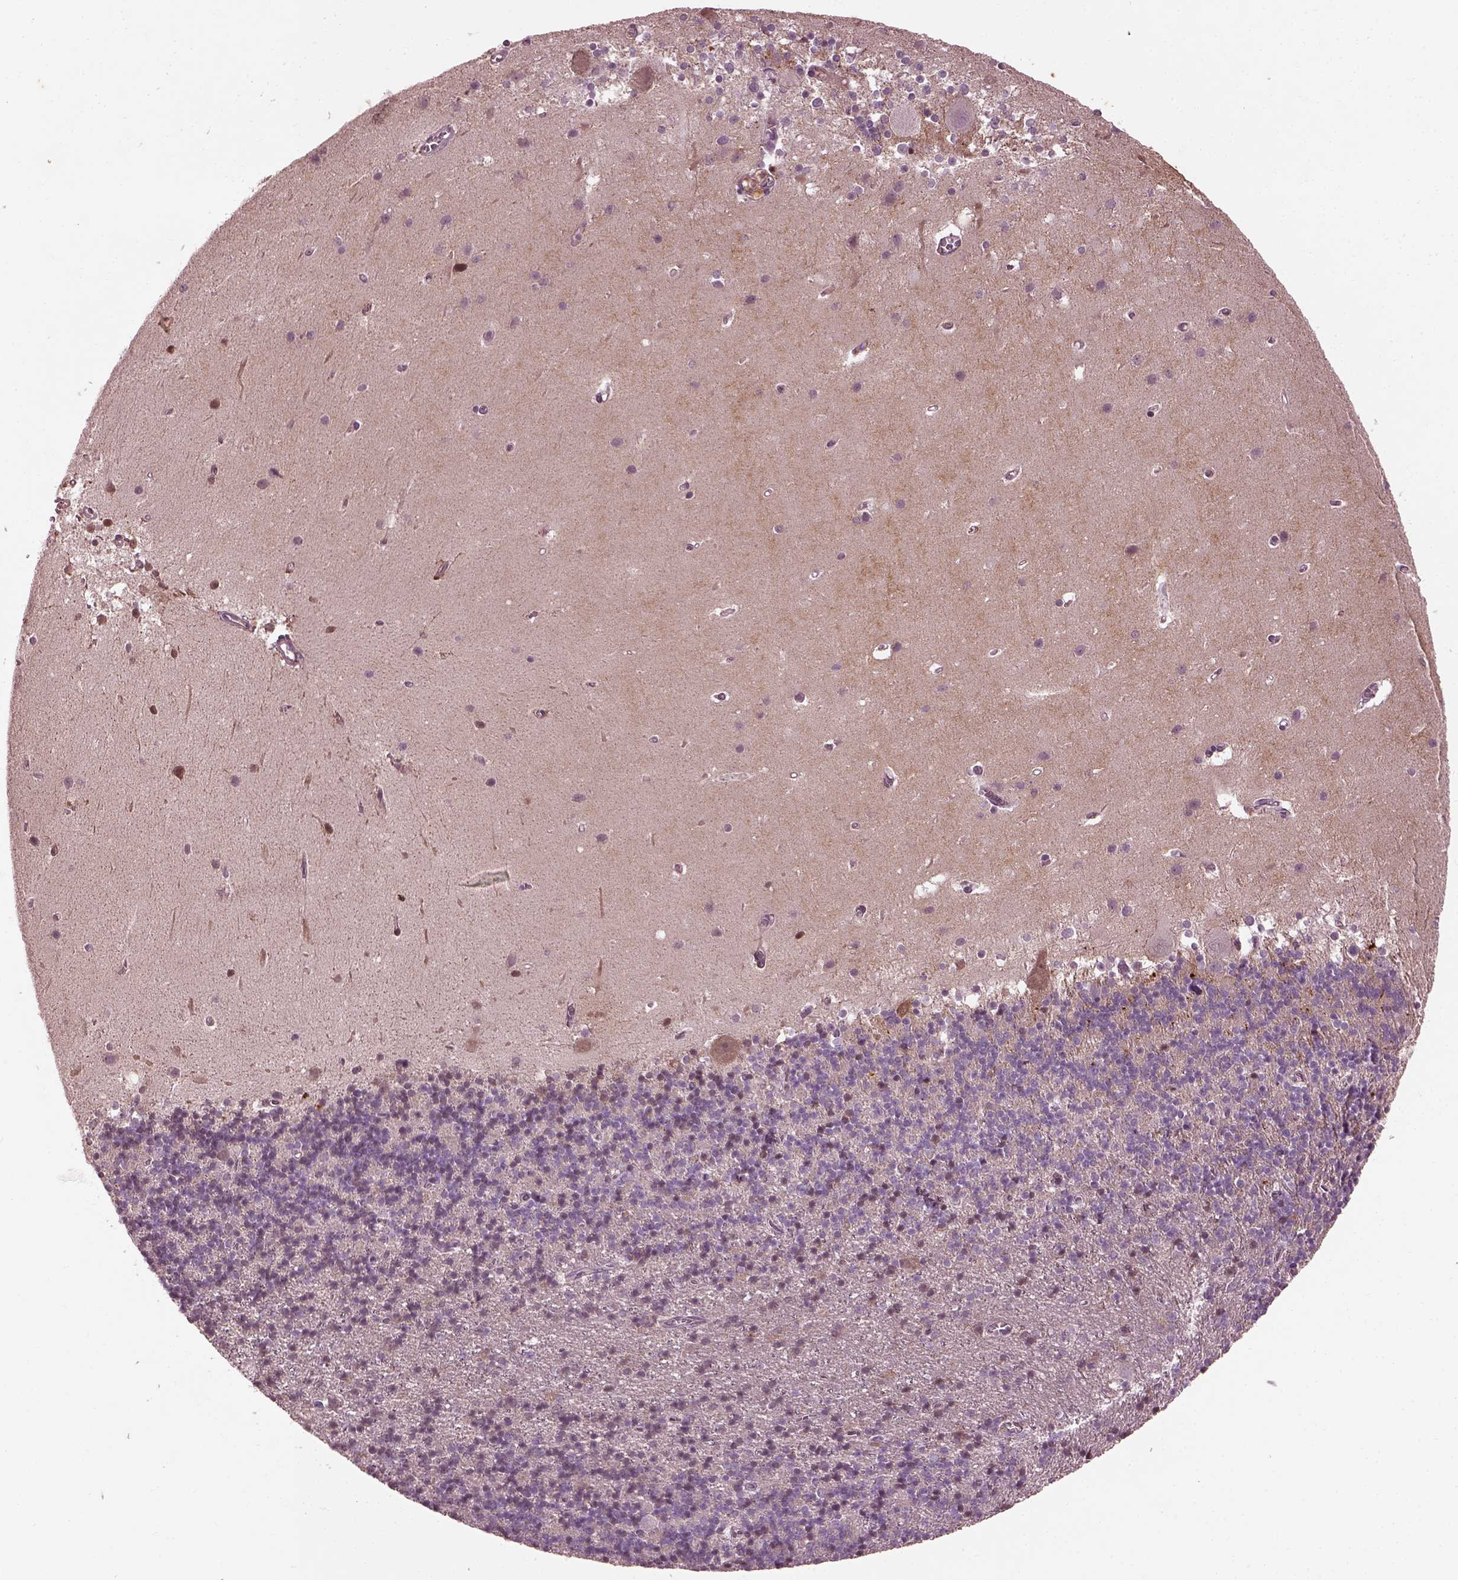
{"staining": {"intensity": "negative", "quantity": "none", "location": "none"}, "tissue": "cerebellum", "cell_type": "Cells in granular layer", "image_type": "normal", "snomed": [{"axis": "morphology", "description": "Normal tissue, NOS"}, {"axis": "topography", "description": "Cerebellum"}], "caption": "Immunohistochemistry micrograph of unremarkable cerebellum stained for a protein (brown), which displays no expression in cells in granular layer.", "gene": "EFEMP1", "patient": {"sex": "male", "age": 70}}